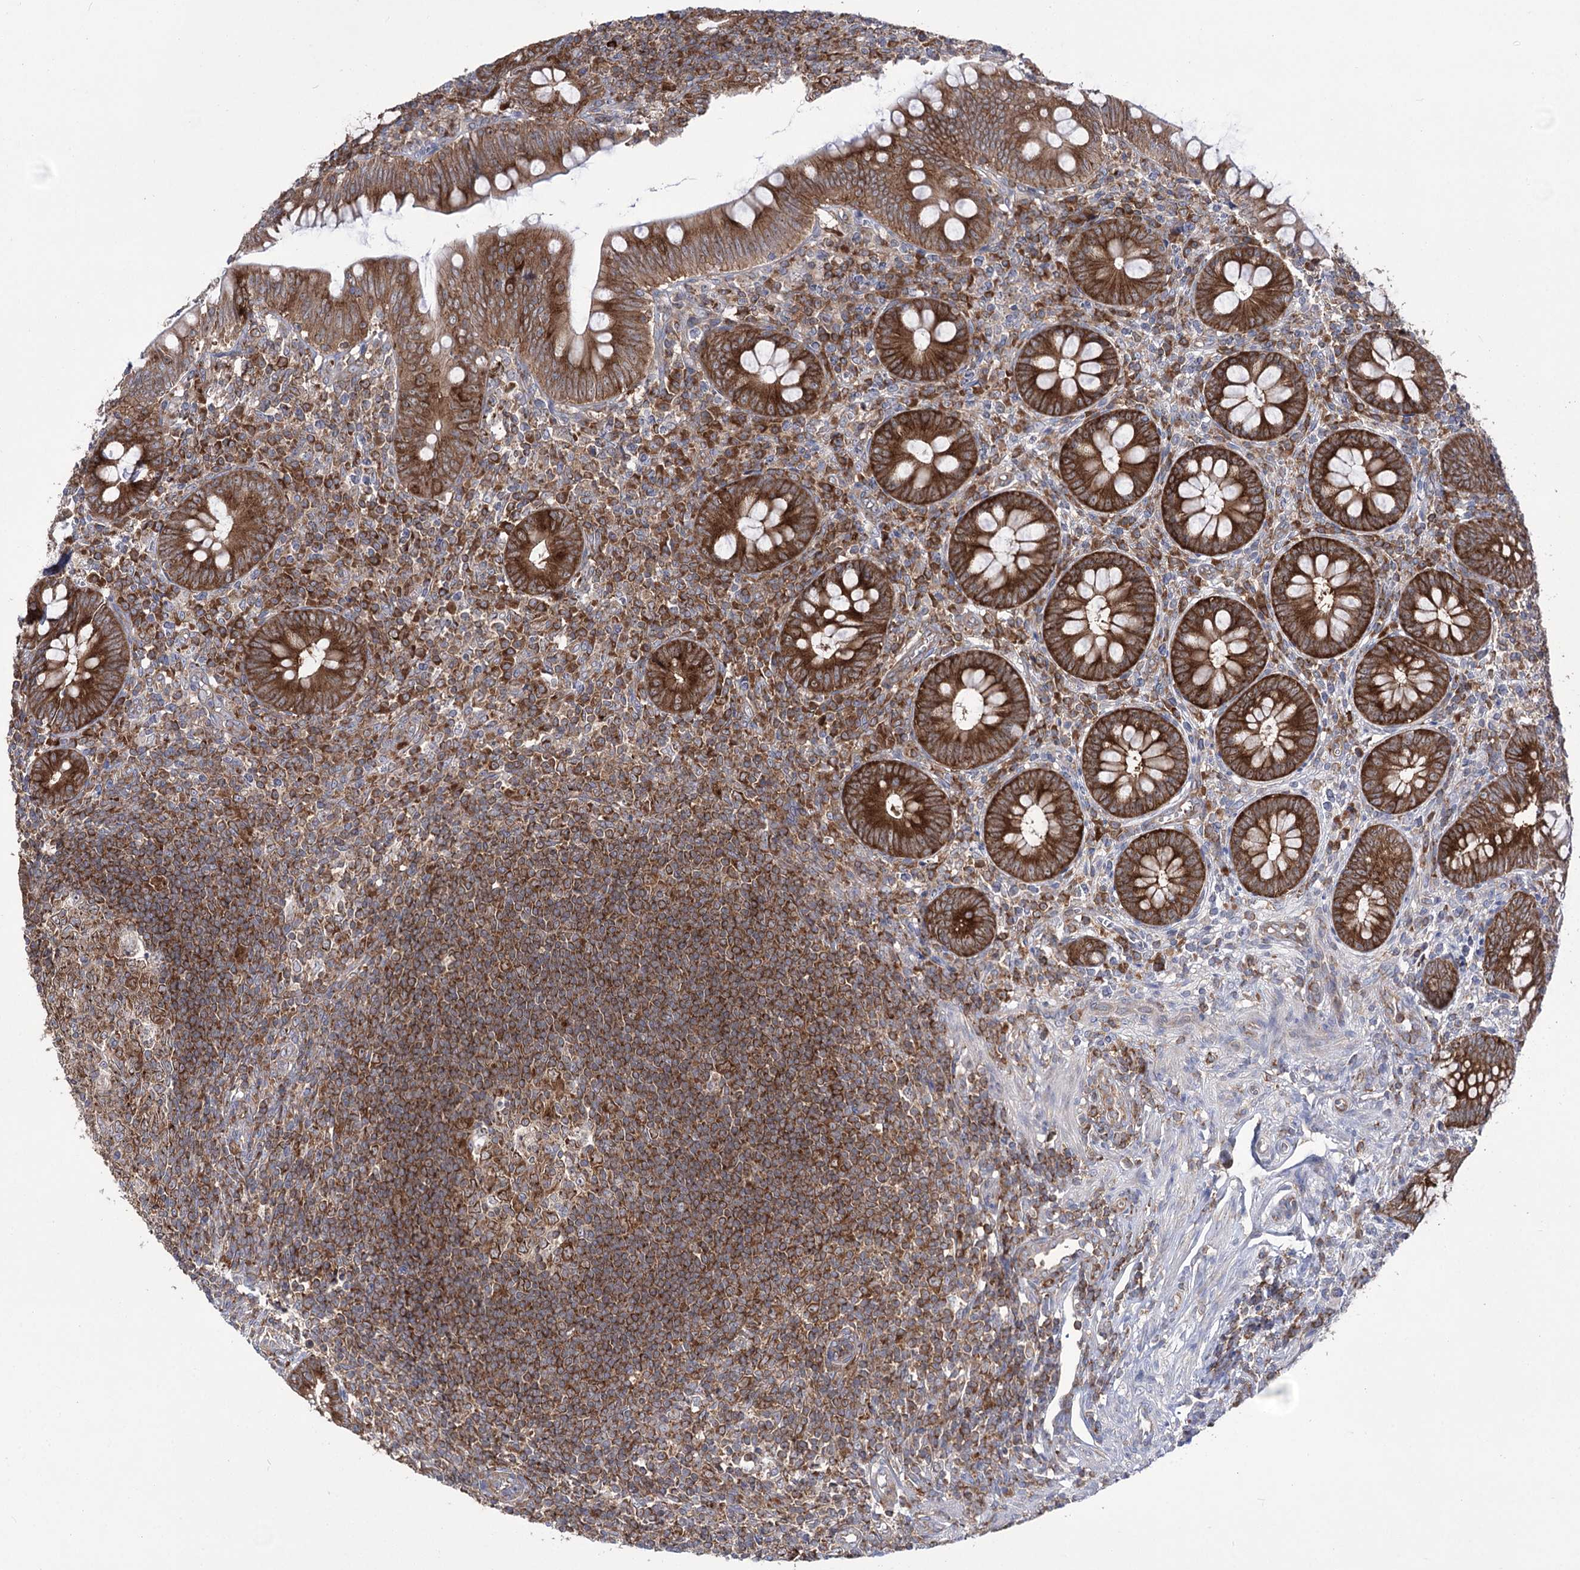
{"staining": {"intensity": "strong", "quantity": ">75%", "location": "cytoplasmic/membranous"}, "tissue": "appendix", "cell_type": "Glandular cells", "image_type": "normal", "snomed": [{"axis": "morphology", "description": "Normal tissue, NOS"}, {"axis": "topography", "description": "Appendix"}], "caption": "This image exhibits immunohistochemistry (IHC) staining of benign human appendix, with high strong cytoplasmic/membranous expression in about >75% of glandular cells.", "gene": "ZNF622", "patient": {"sex": "male", "age": 14}}